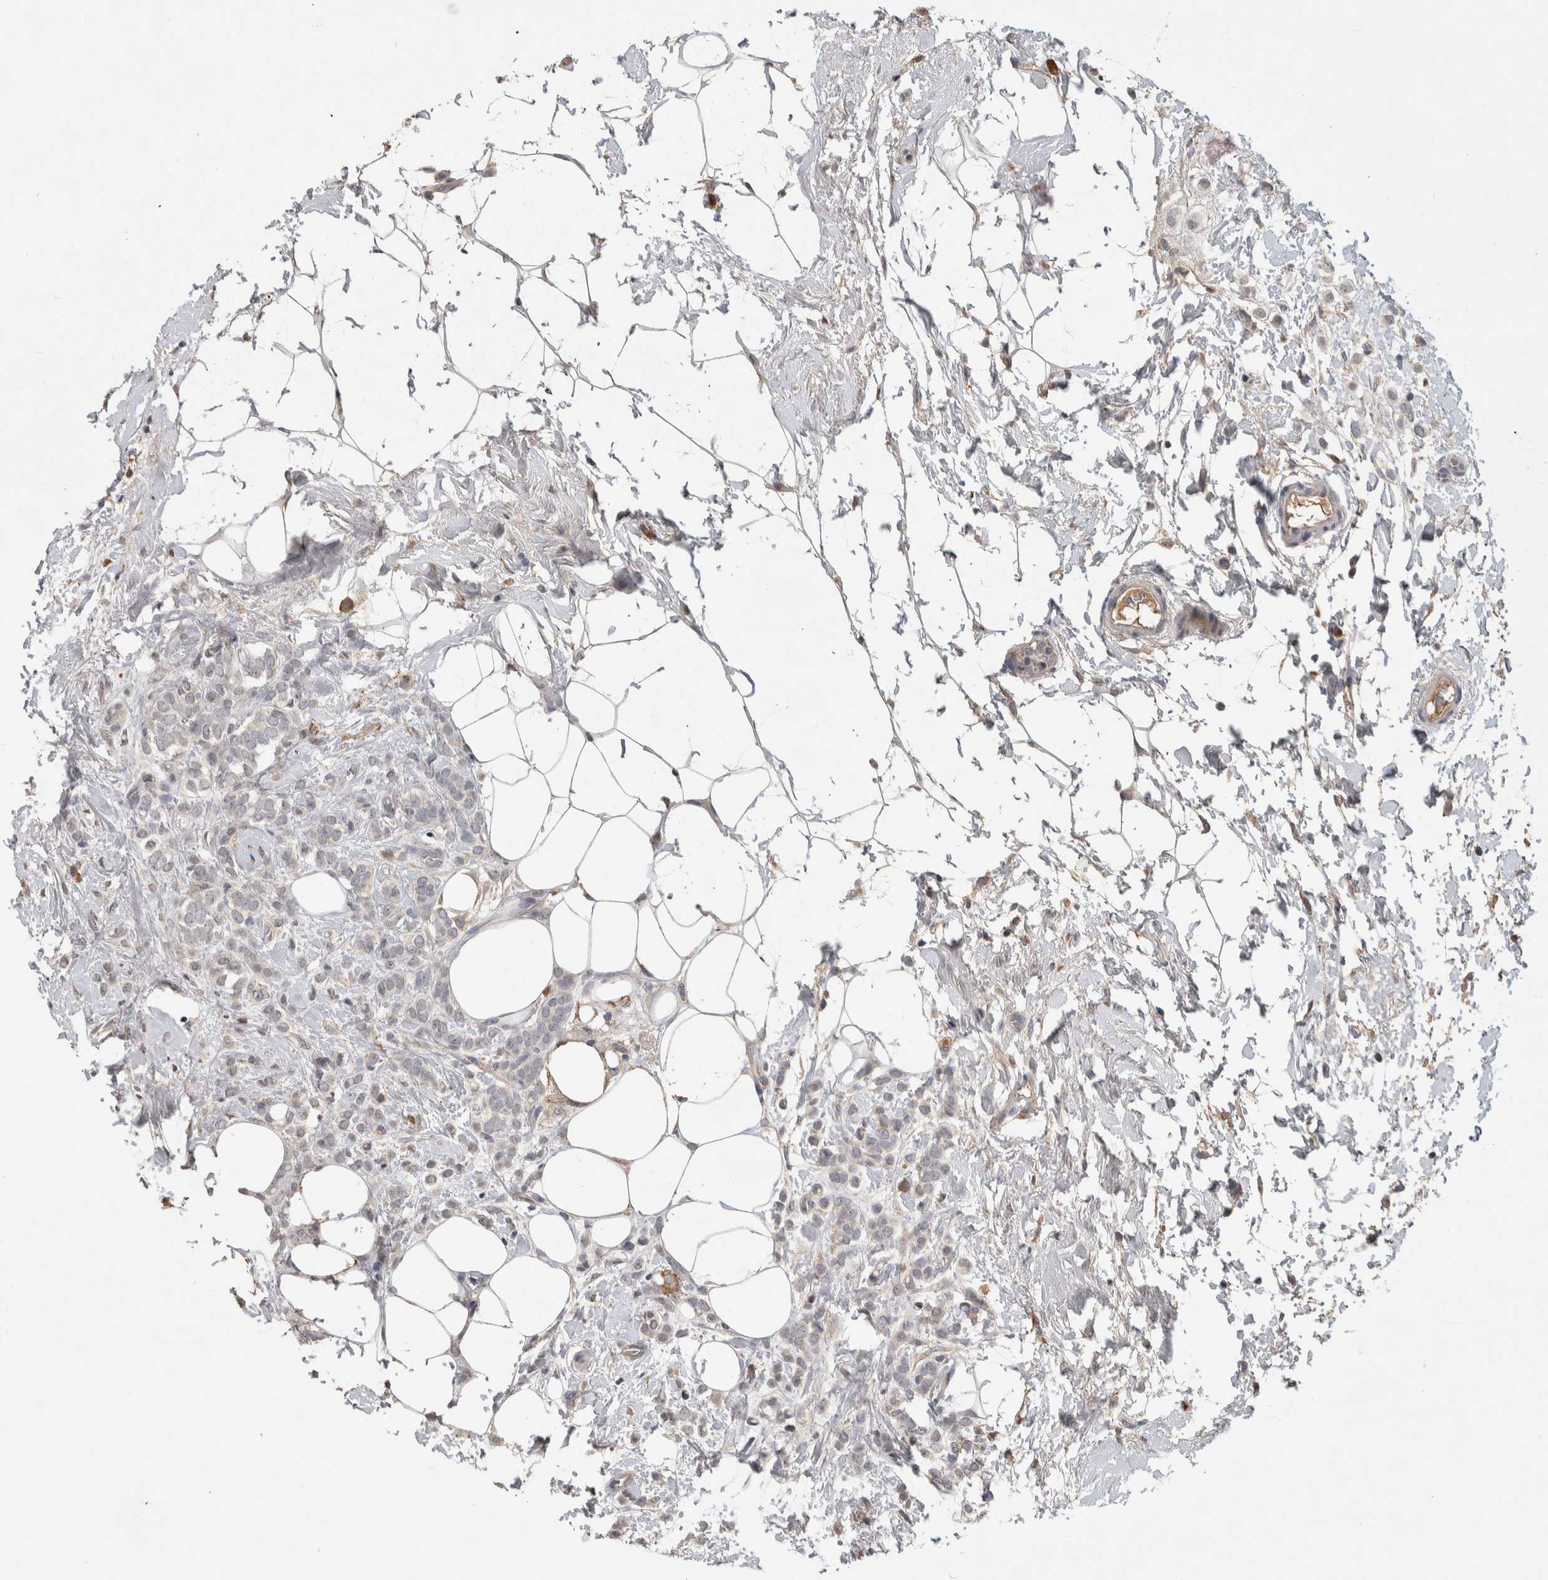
{"staining": {"intensity": "negative", "quantity": "none", "location": "none"}, "tissue": "breast cancer", "cell_type": "Tumor cells", "image_type": "cancer", "snomed": [{"axis": "morphology", "description": "Lobular carcinoma"}, {"axis": "topography", "description": "Breast"}], "caption": "High power microscopy histopathology image of an immunohistochemistry (IHC) photomicrograph of breast lobular carcinoma, revealing no significant staining in tumor cells. Nuclei are stained in blue.", "gene": "CHRM3", "patient": {"sex": "female", "age": 50}}